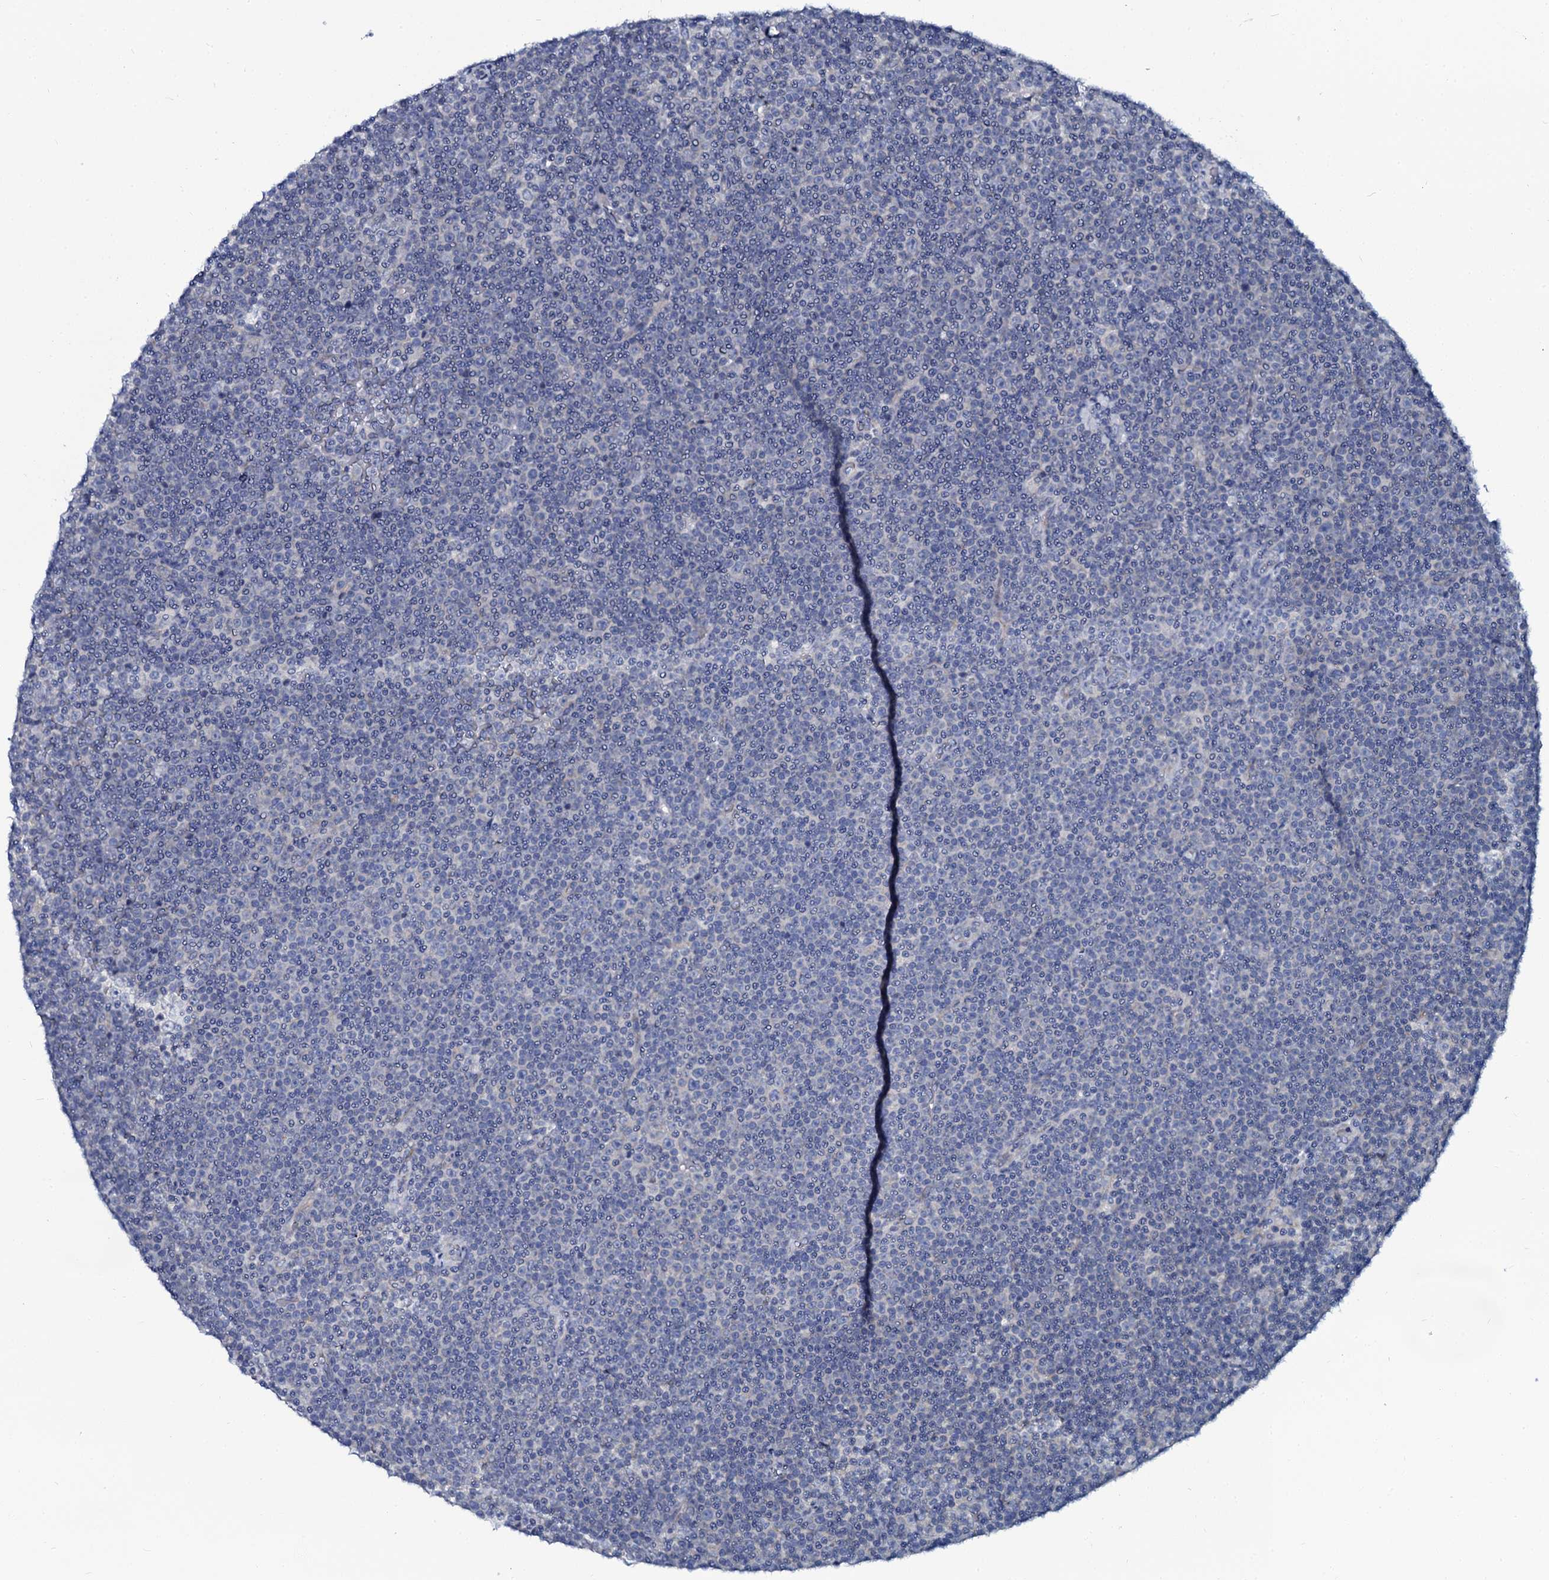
{"staining": {"intensity": "negative", "quantity": "none", "location": "none"}, "tissue": "lymphoma", "cell_type": "Tumor cells", "image_type": "cancer", "snomed": [{"axis": "morphology", "description": "Malignant lymphoma, non-Hodgkin's type, Low grade"}, {"axis": "topography", "description": "Lymph node"}], "caption": "The photomicrograph demonstrates no significant expression in tumor cells of malignant lymphoma, non-Hodgkin's type (low-grade).", "gene": "C10orf88", "patient": {"sex": "female", "age": 67}}